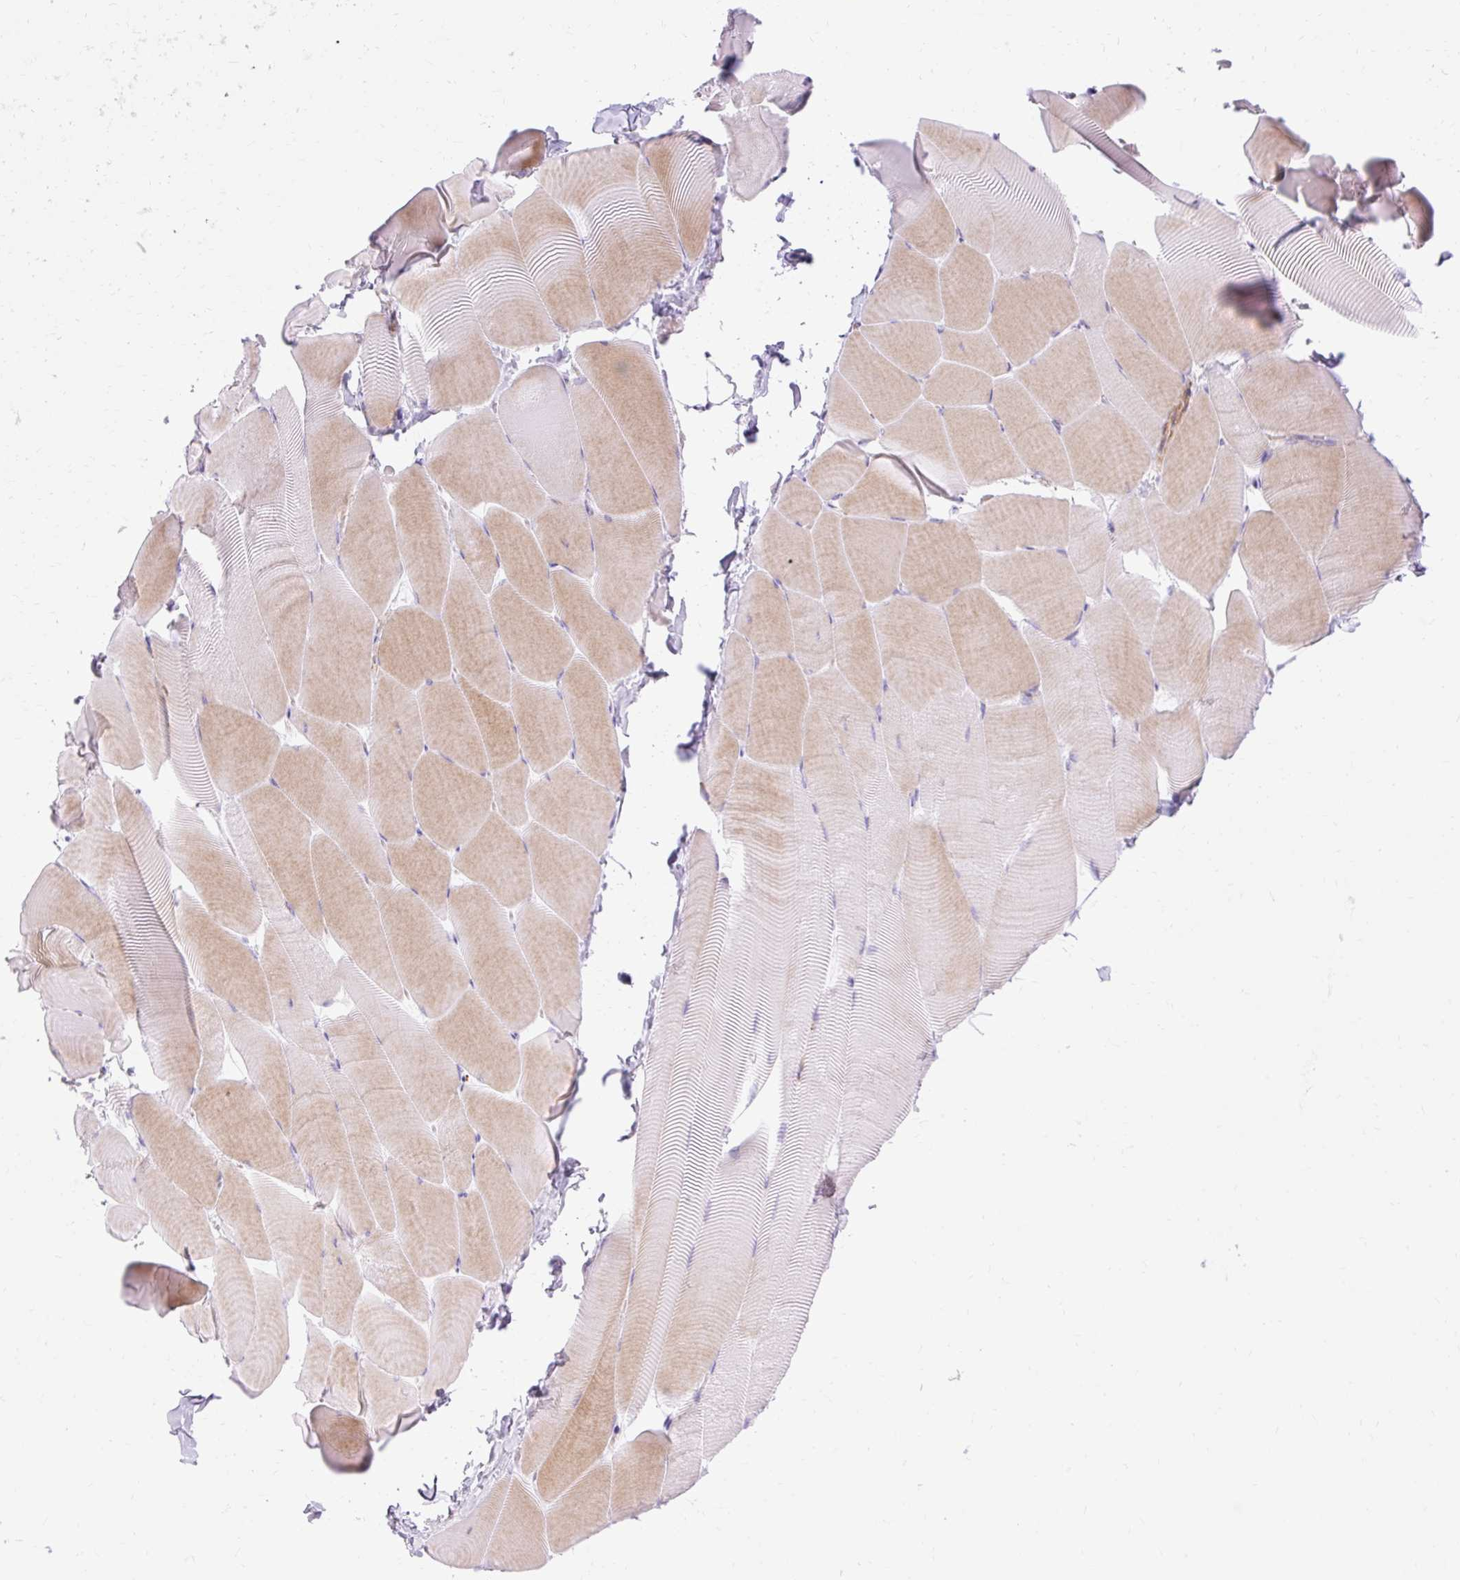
{"staining": {"intensity": "moderate", "quantity": "25%-75%", "location": "cytoplasmic/membranous"}, "tissue": "skeletal muscle", "cell_type": "Myocytes", "image_type": "normal", "snomed": [{"axis": "morphology", "description": "Normal tissue, NOS"}, {"axis": "topography", "description": "Skeletal muscle"}], "caption": "A medium amount of moderate cytoplasmic/membranous staining is identified in about 25%-75% of myocytes in unremarkable skeletal muscle. (Brightfield microscopy of DAB IHC at high magnification).", "gene": "CORO7", "patient": {"sex": "male", "age": 25}}